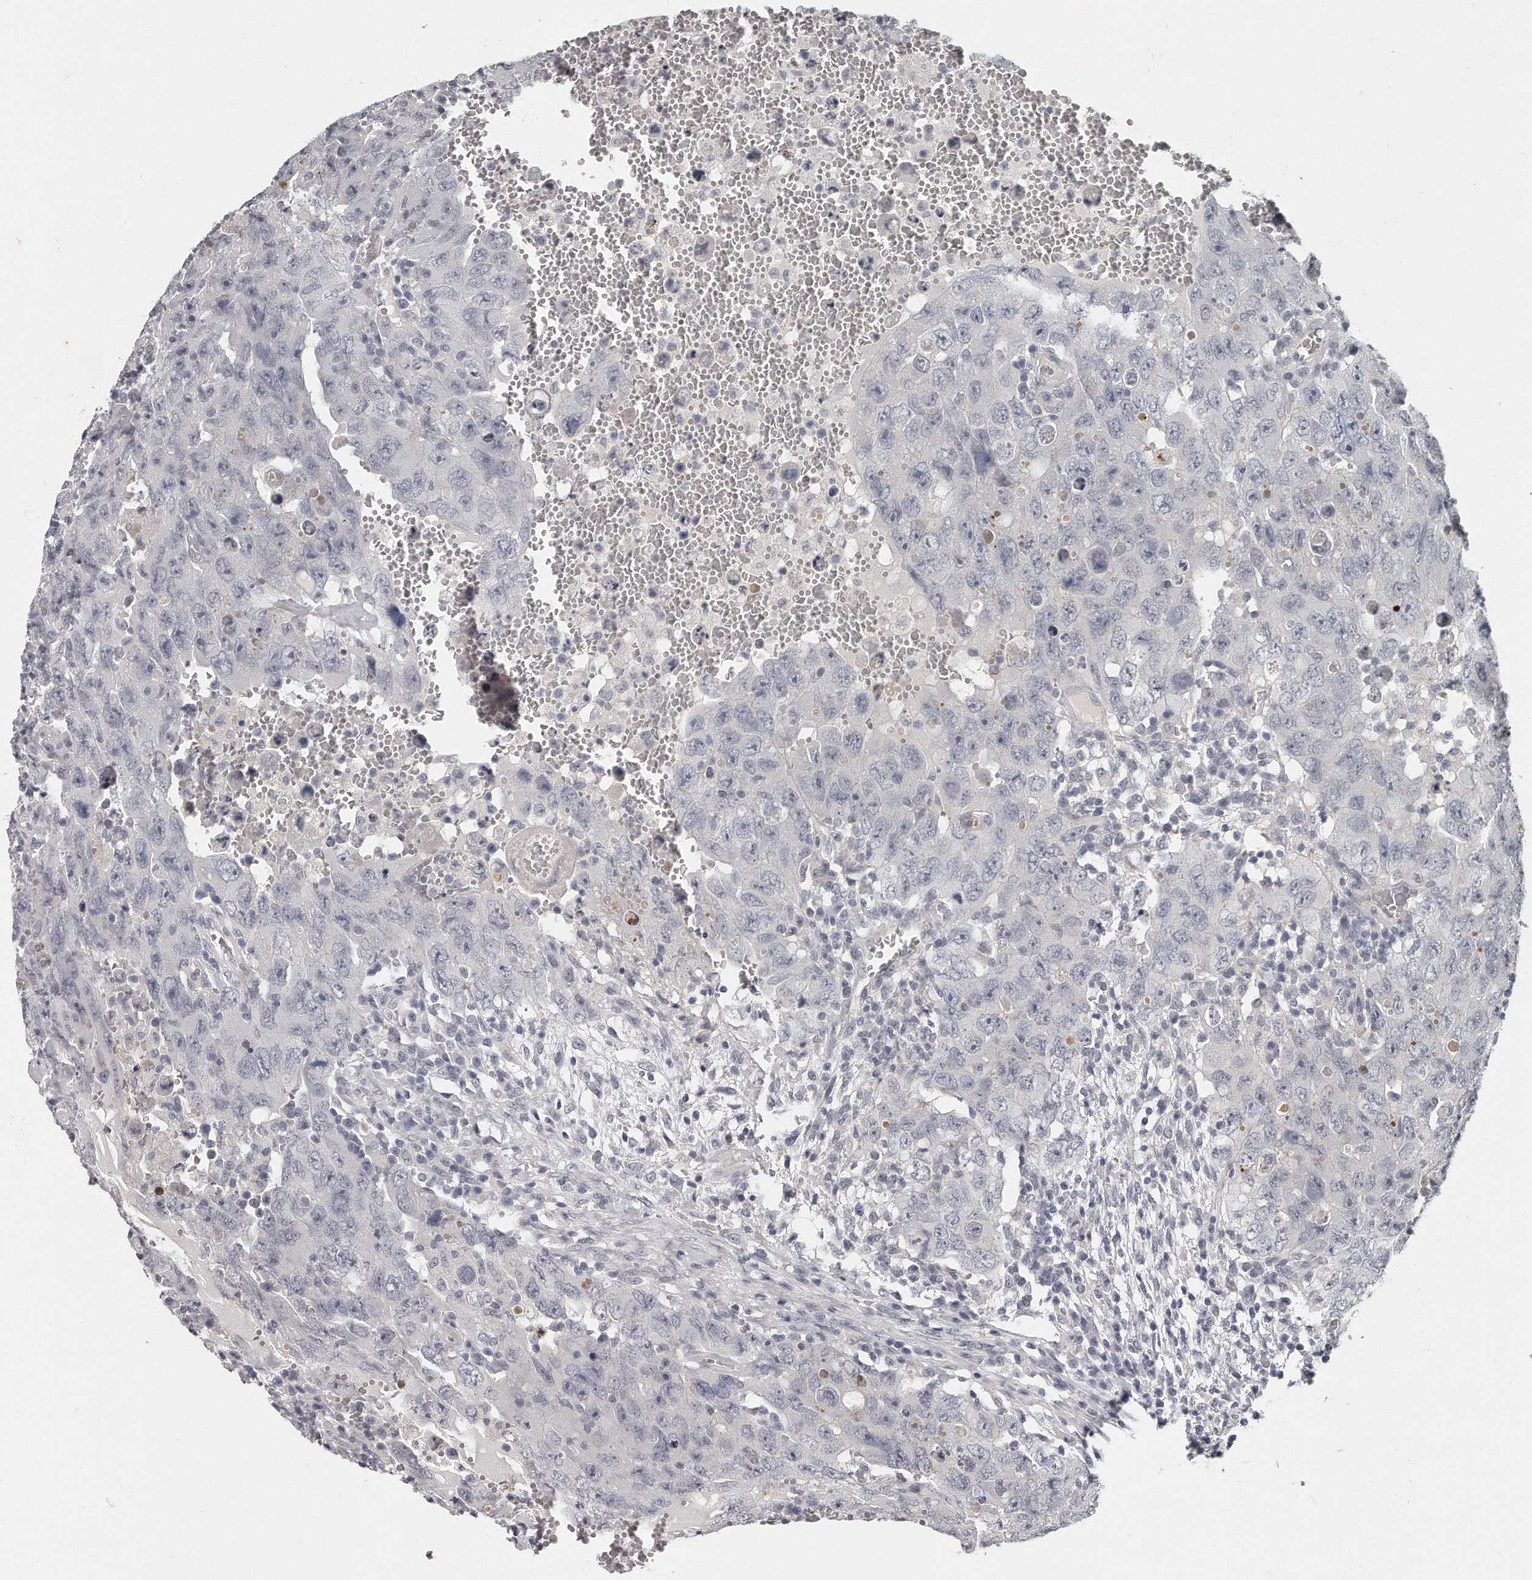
{"staining": {"intensity": "negative", "quantity": "none", "location": "none"}, "tissue": "testis cancer", "cell_type": "Tumor cells", "image_type": "cancer", "snomed": [{"axis": "morphology", "description": "Carcinoma, Embryonal, NOS"}, {"axis": "topography", "description": "Testis"}], "caption": "Testis cancer (embryonal carcinoma) was stained to show a protein in brown. There is no significant staining in tumor cells.", "gene": "GGCT", "patient": {"sex": "male", "age": 26}}